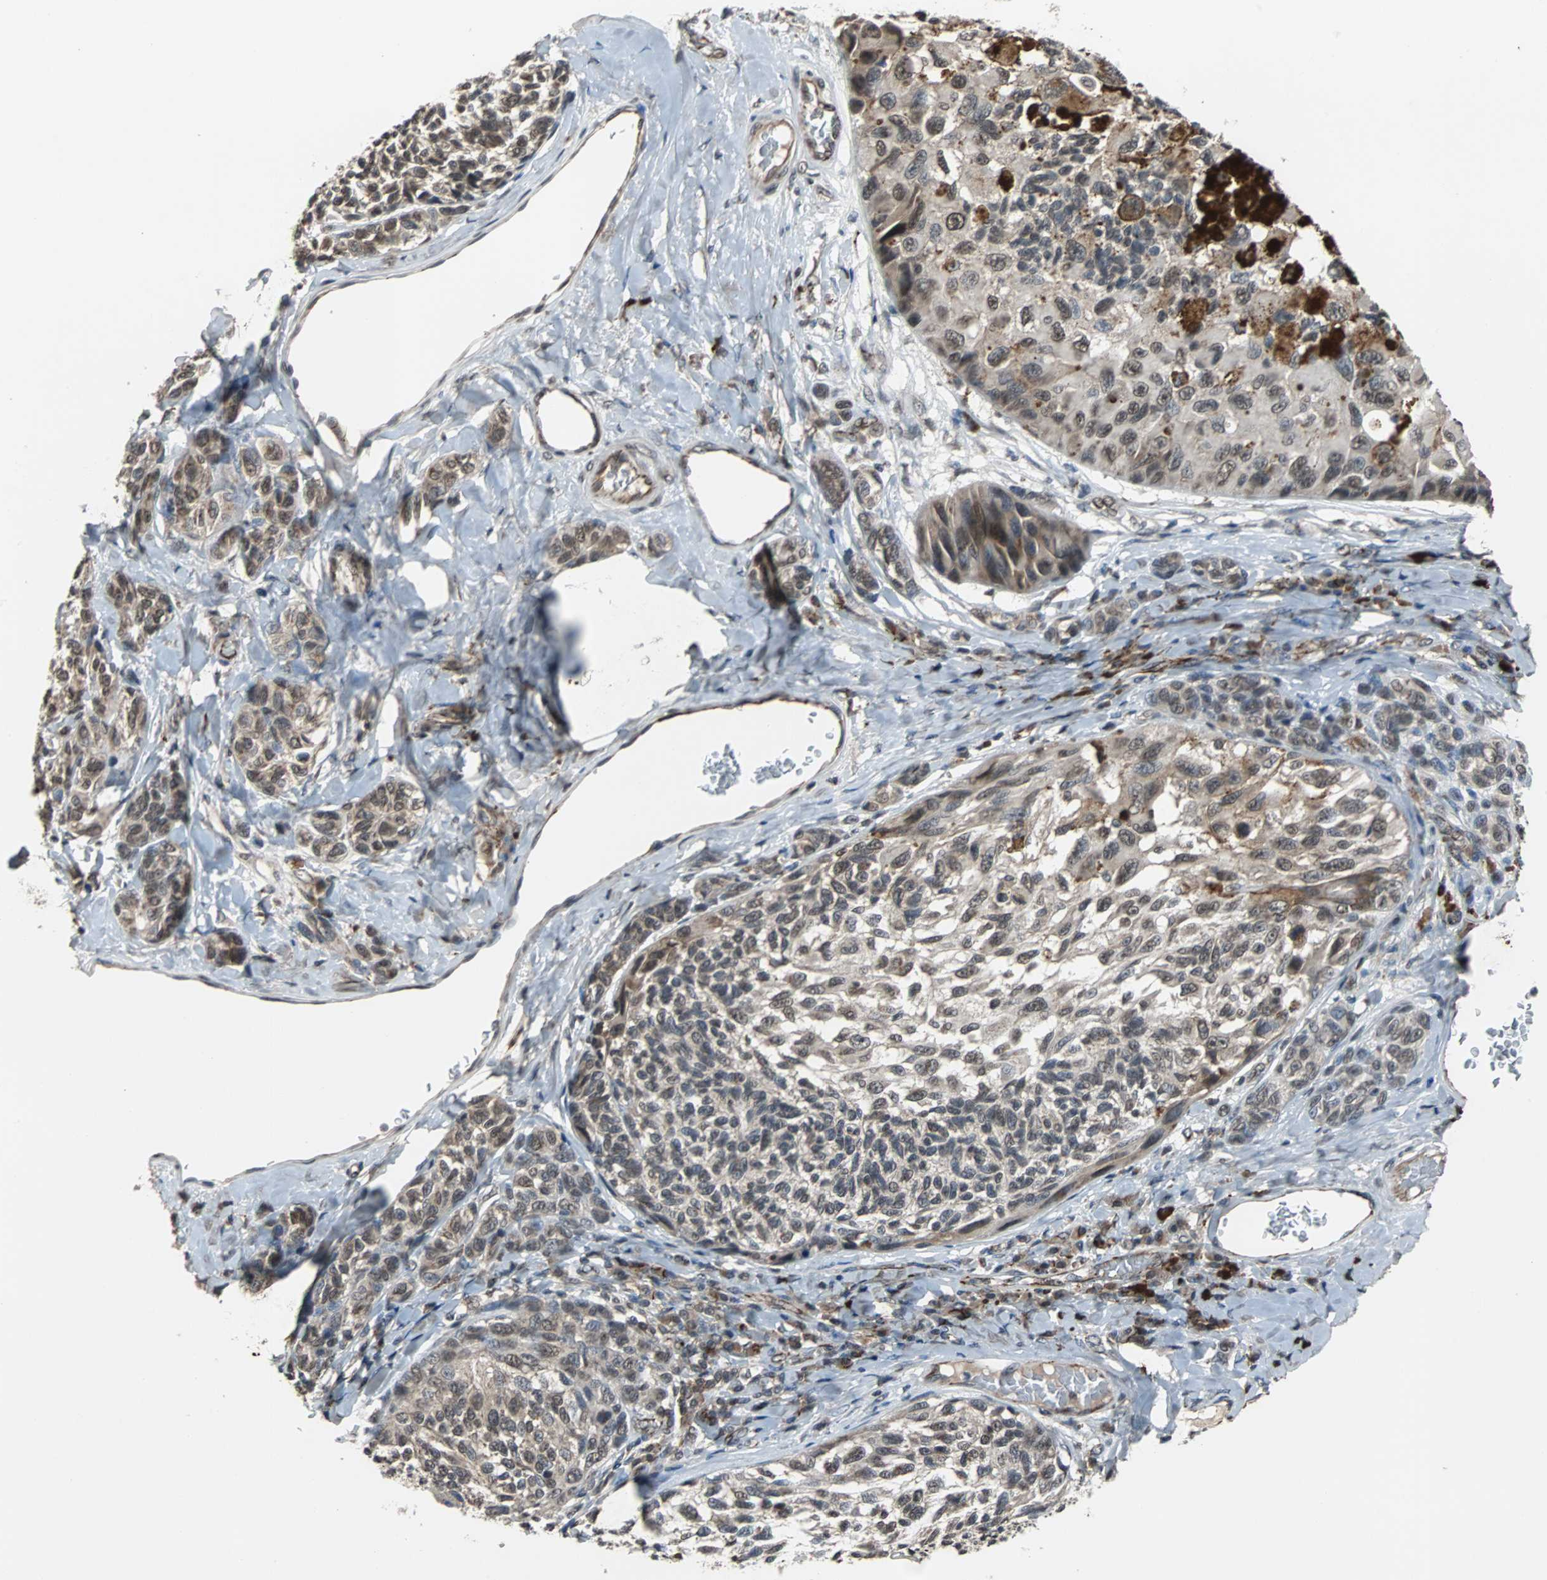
{"staining": {"intensity": "moderate", "quantity": ">75%", "location": "cytoplasmic/membranous"}, "tissue": "melanoma", "cell_type": "Tumor cells", "image_type": "cancer", "snomed": [{"axis": "morphology", "description": "Malignant melanoma, NOS"}, {"axis": "topography", "description": "Skin"}], "caption": "Moderate cytoplasmic/membranous staining is present in approximately >75% of tumor cells in malignant melanoma.", "gene": "LSR", "patient": {"sex": "female", "age": 73}}